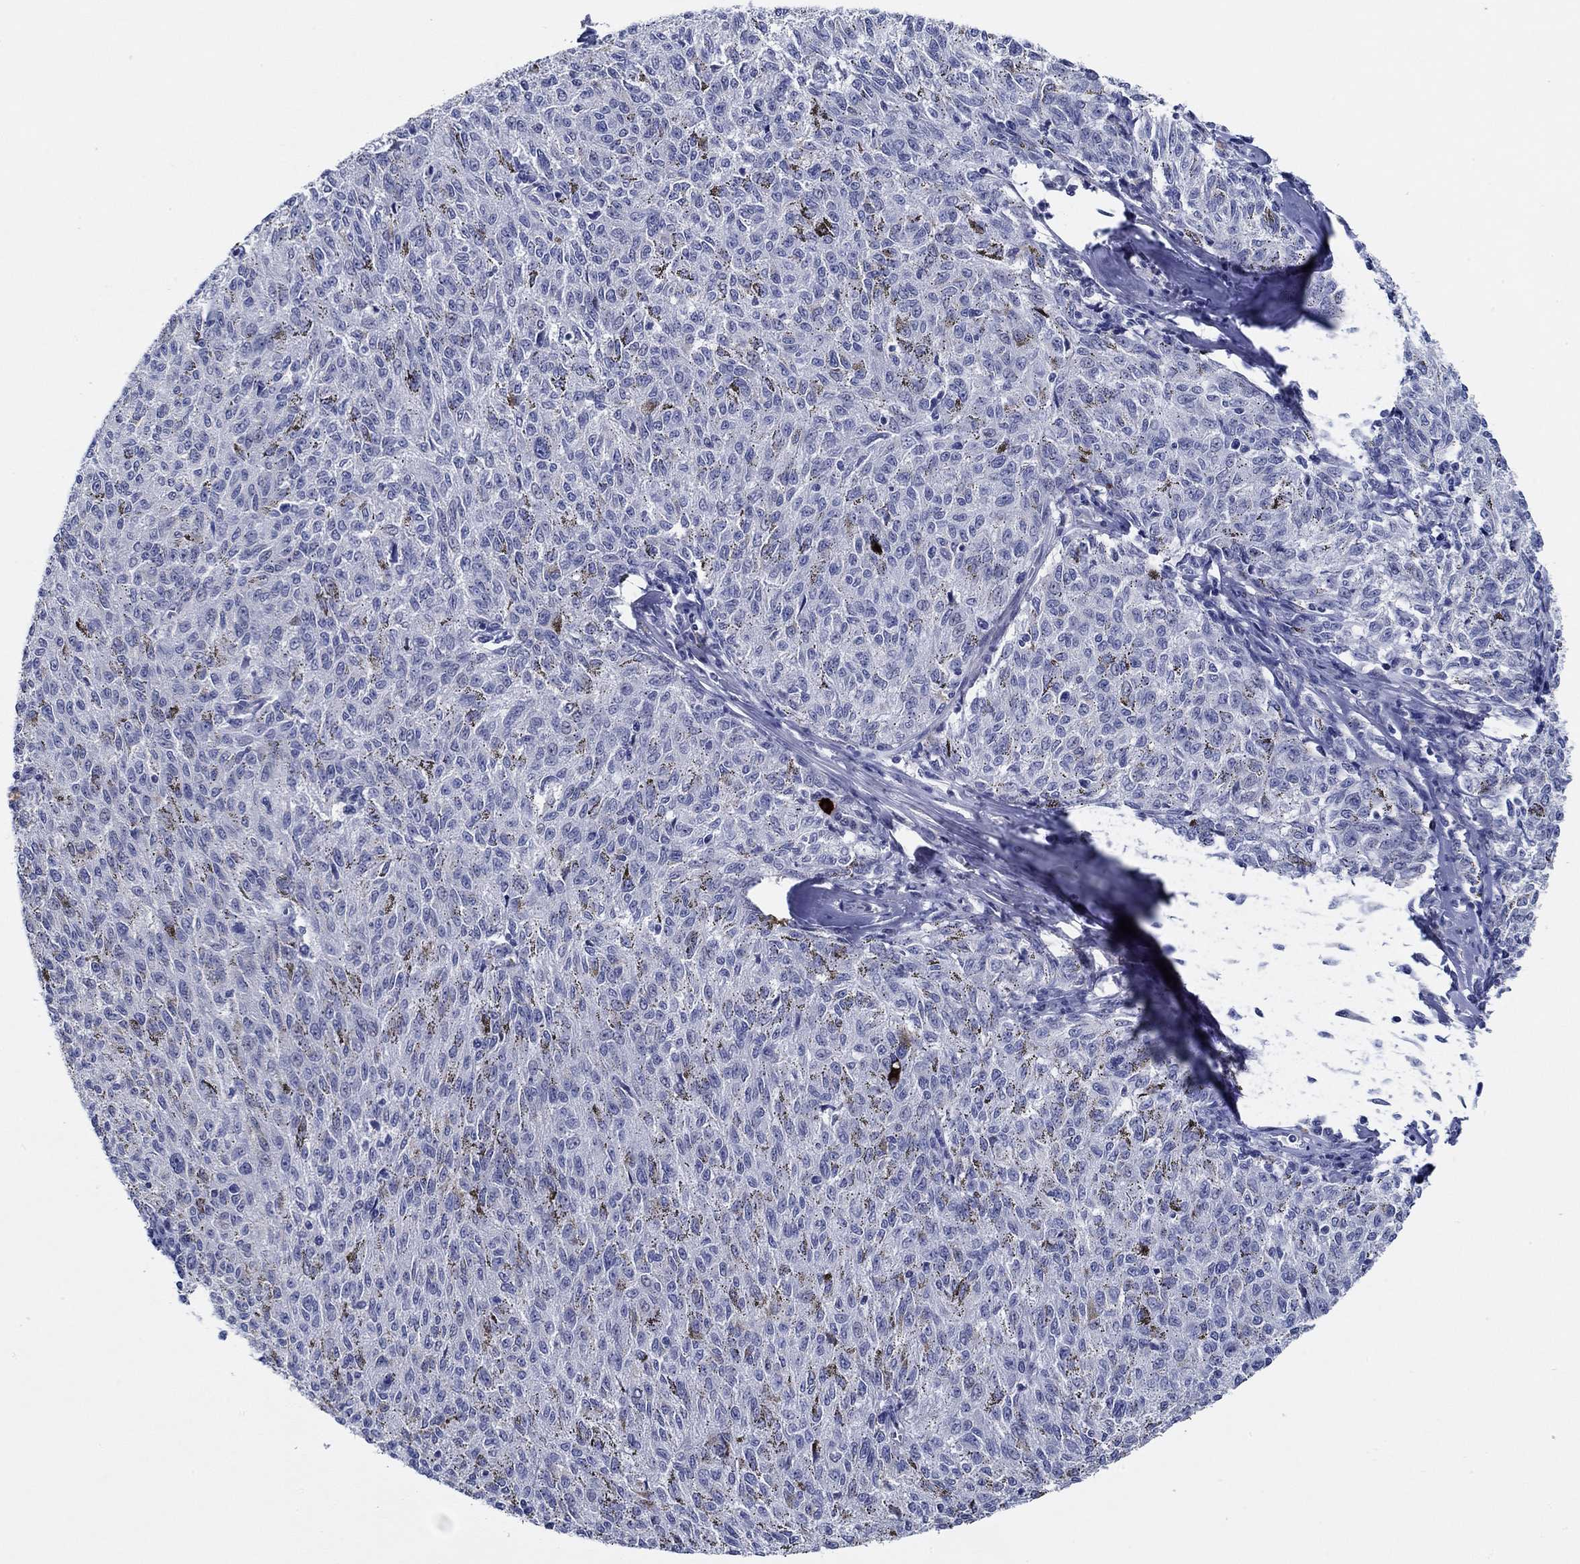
{"staining": {"intensity": "negative", "quantity": "none", "location": "none"}, "tissue": "melanoma", "cell_type": "Tumor cells", "image_type": "cancer", "snomed": [{"axis": "morphology", "description": "Malignant melanoma, NOS"}, {"axis": "topography", "description": "Skin"}], "caption": "Photomicrograph shows no protein positivity in tumor cells of melanoma tissue.", "gene": "SLC34A1", "patient": {"sex": "female", "age": 72}}